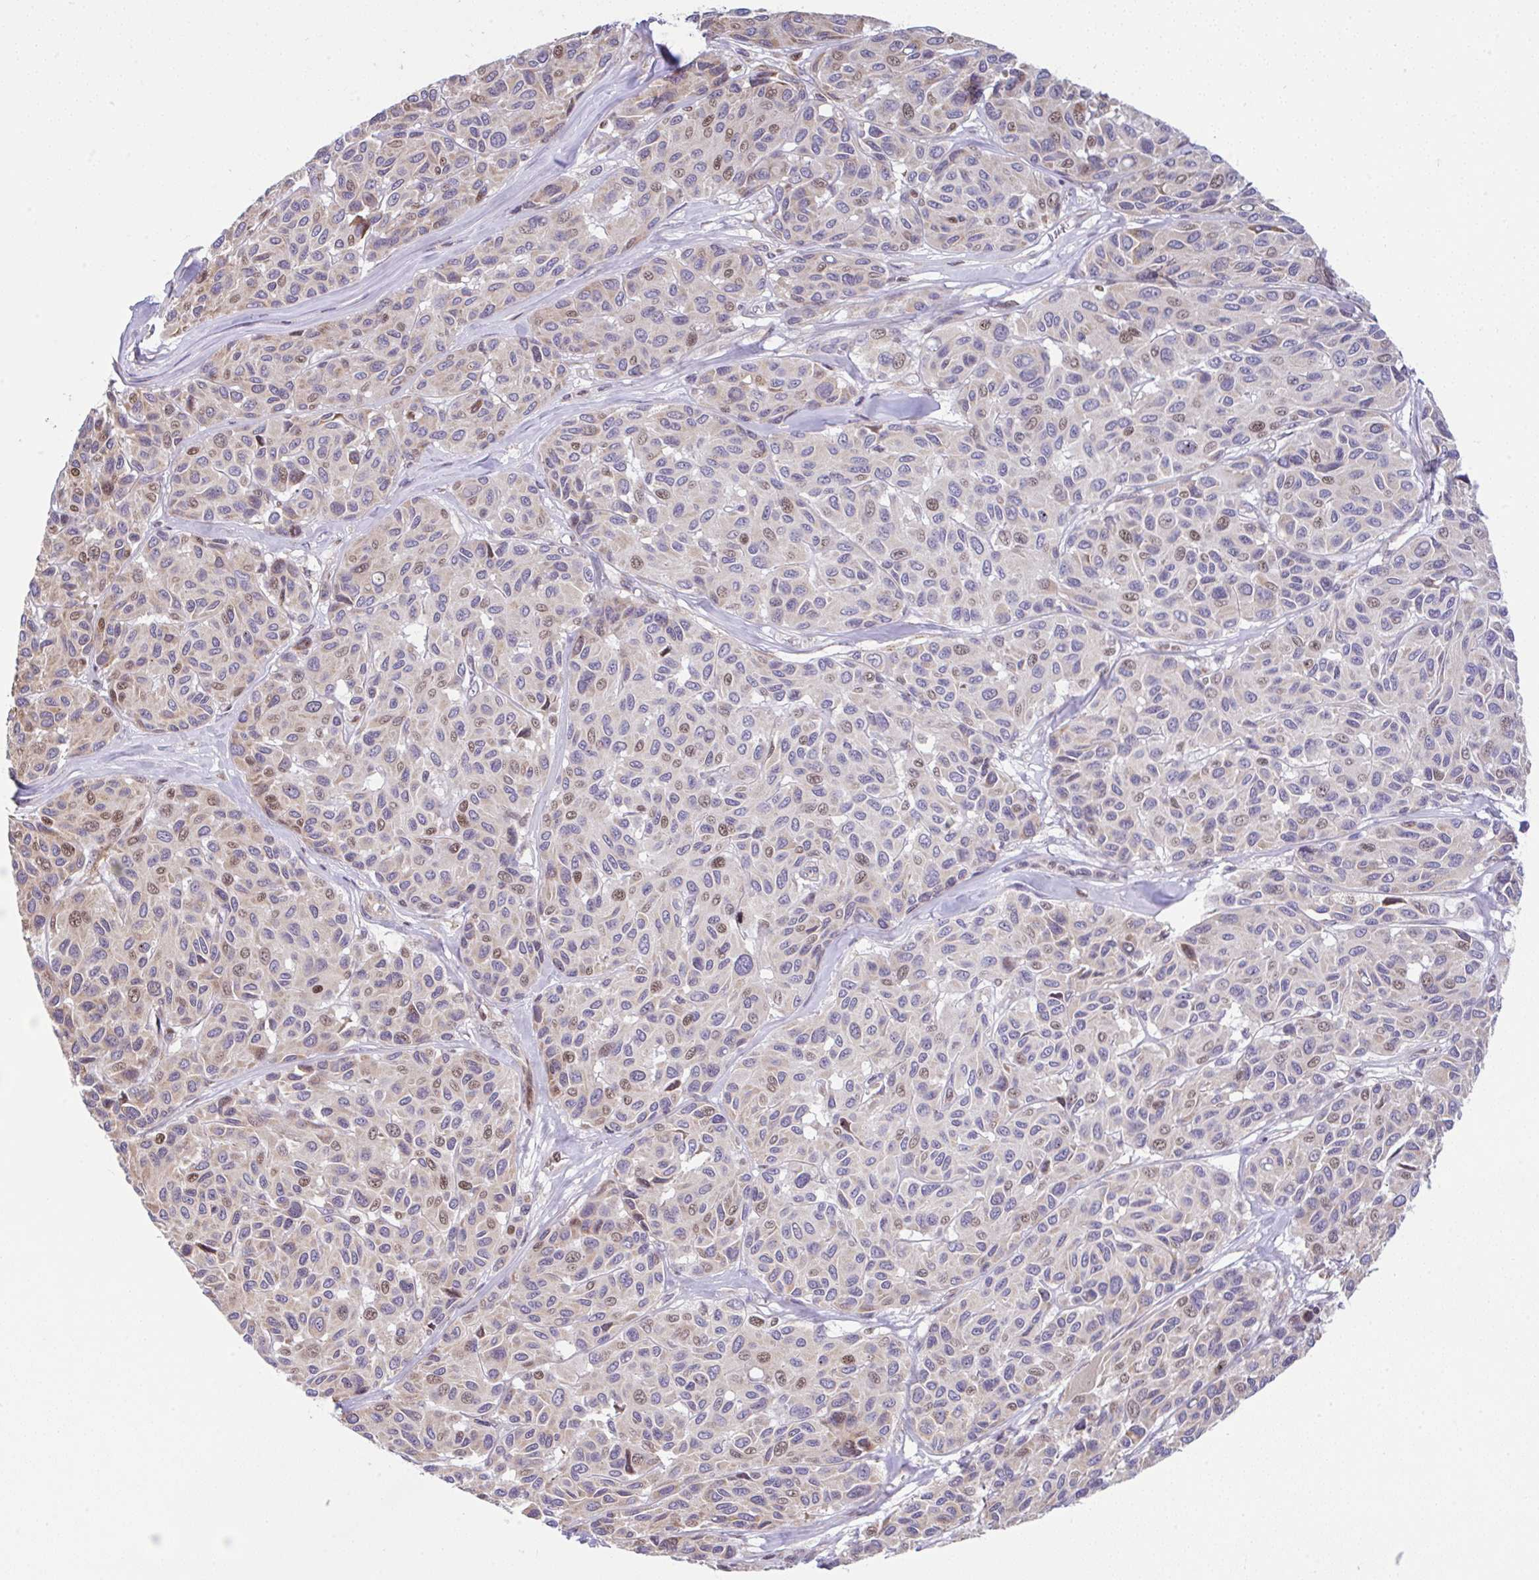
{"staining": {"intensity": "weak", "quantity": "25%-75%", "location": "nuclear"}, "tissue": "melanoma", "cell_type": "Tumor cells", "image_type": "cancer", "snomed": [{"axis": "morphology", "description": "Malignant melanoma, NOS"}, {"axis": "topography", "description": "Skin"}], "caption": "Brown immunohistochemical staining in human melanoma exhibits weak nuclear expression in about 25%-75% of tumor cells. The staining was performed using DAB (3,3'-diaminobenzidine) to visualize the protein expression in brown, while the nuclei were stained in blue with hematoxylin (Magnification: 20x).", "gene": "FIGNL1", "patient": {"sex": "female", "age": 66}}